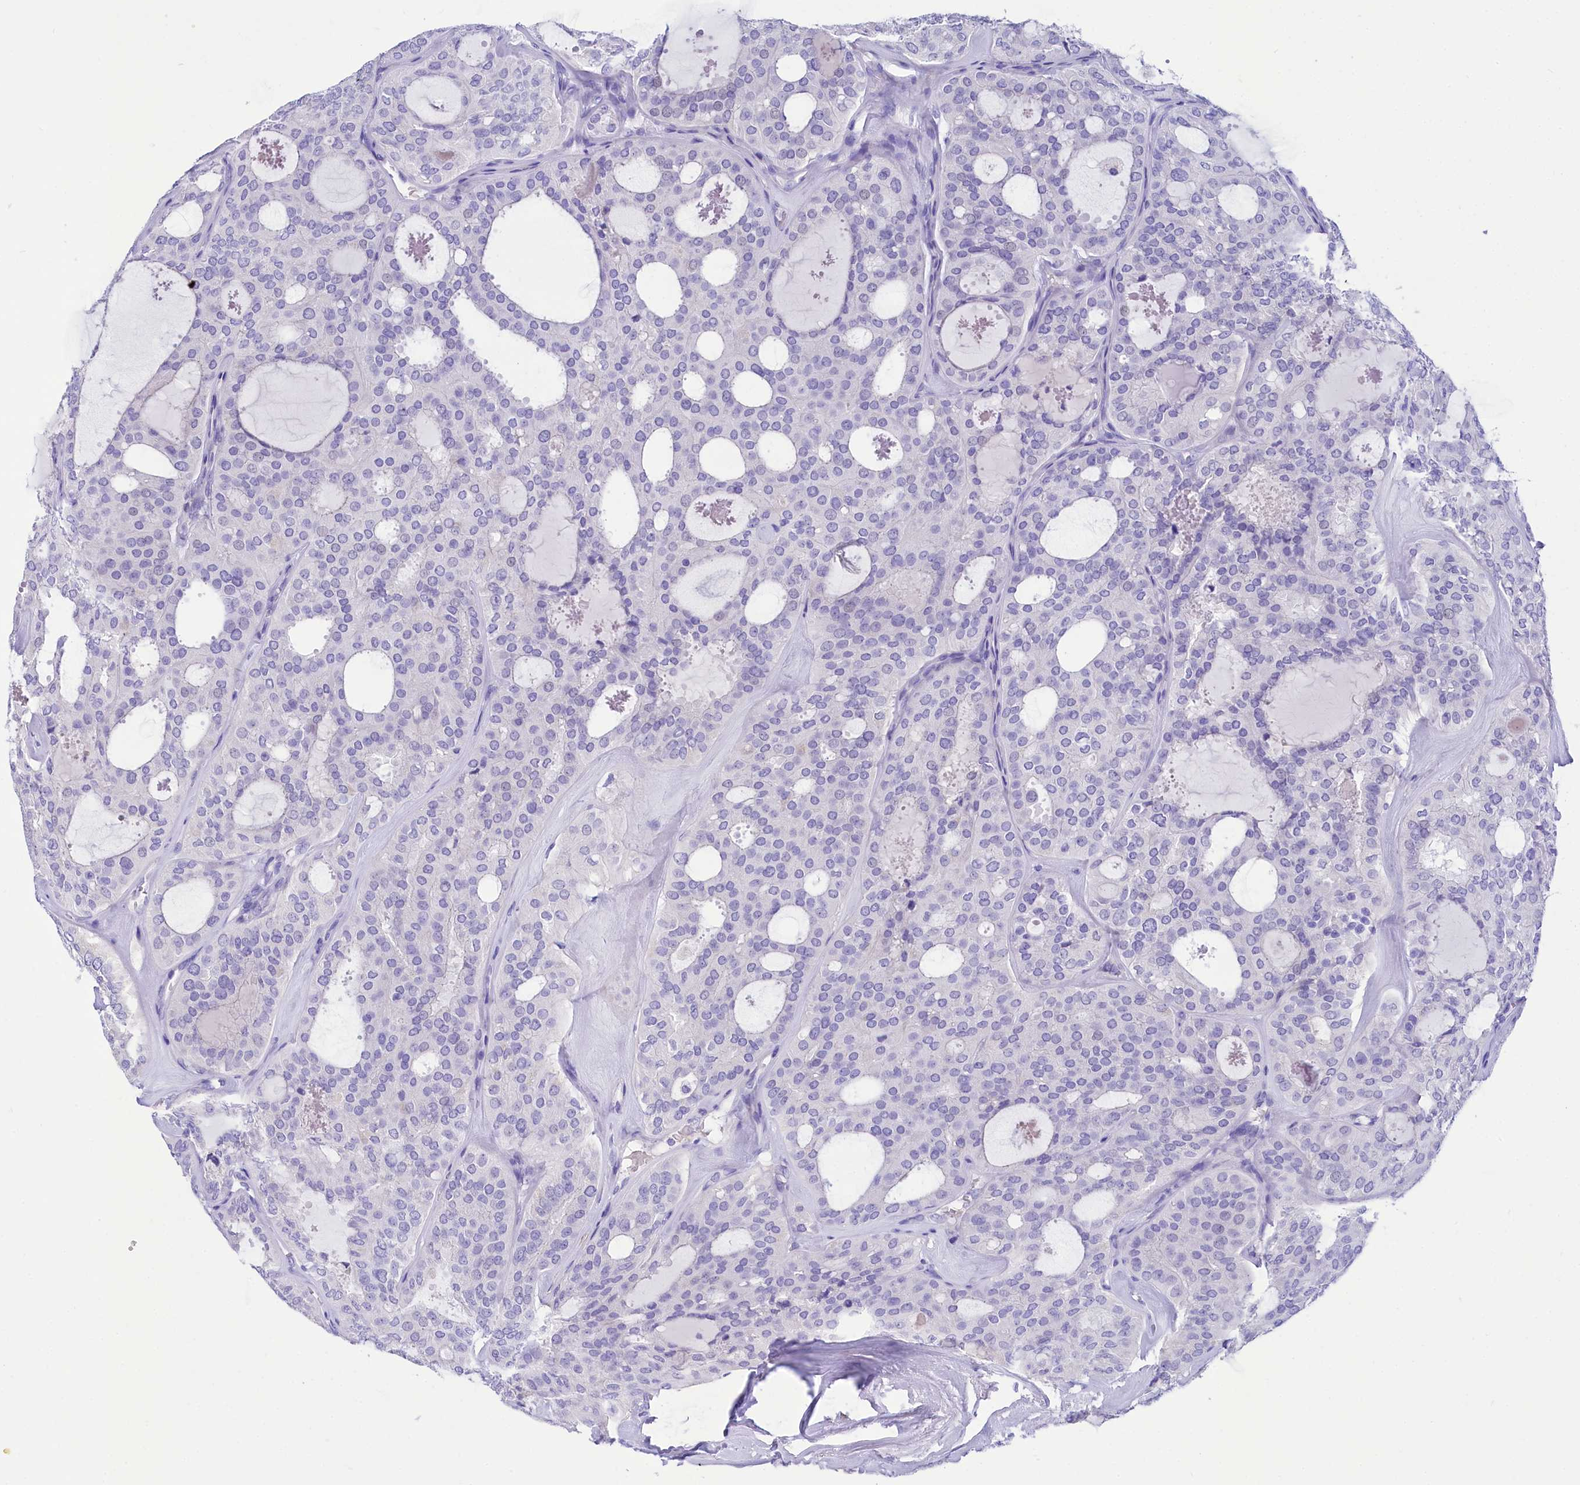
{"staining": {"intensity": "negative", "quantity": "none", "location": "none"}, "tissue": "thyroid cancer", "cell_type": "Tumor cells", "image_type": "cancer", "snomed": [{"axis": "morphology", "description": "Follicular adenoma carcinoma, NOS"}, {"axis": "topography", "description": "Thyroid gland"}], "caption": "Immunohistochemistry (IHC) photomicrograph of thyroid follicular adenoma carcinoma stained for a protein (brown), which exhibits no positivity in tumor cells. The staining is performed using DAB (3,3'-diaminobenzidine) brown chromogen with nuclei counter-stained in using hematoxylin.", "gene": "TTC36", "patient": {"sex": "male", "age": 75}}